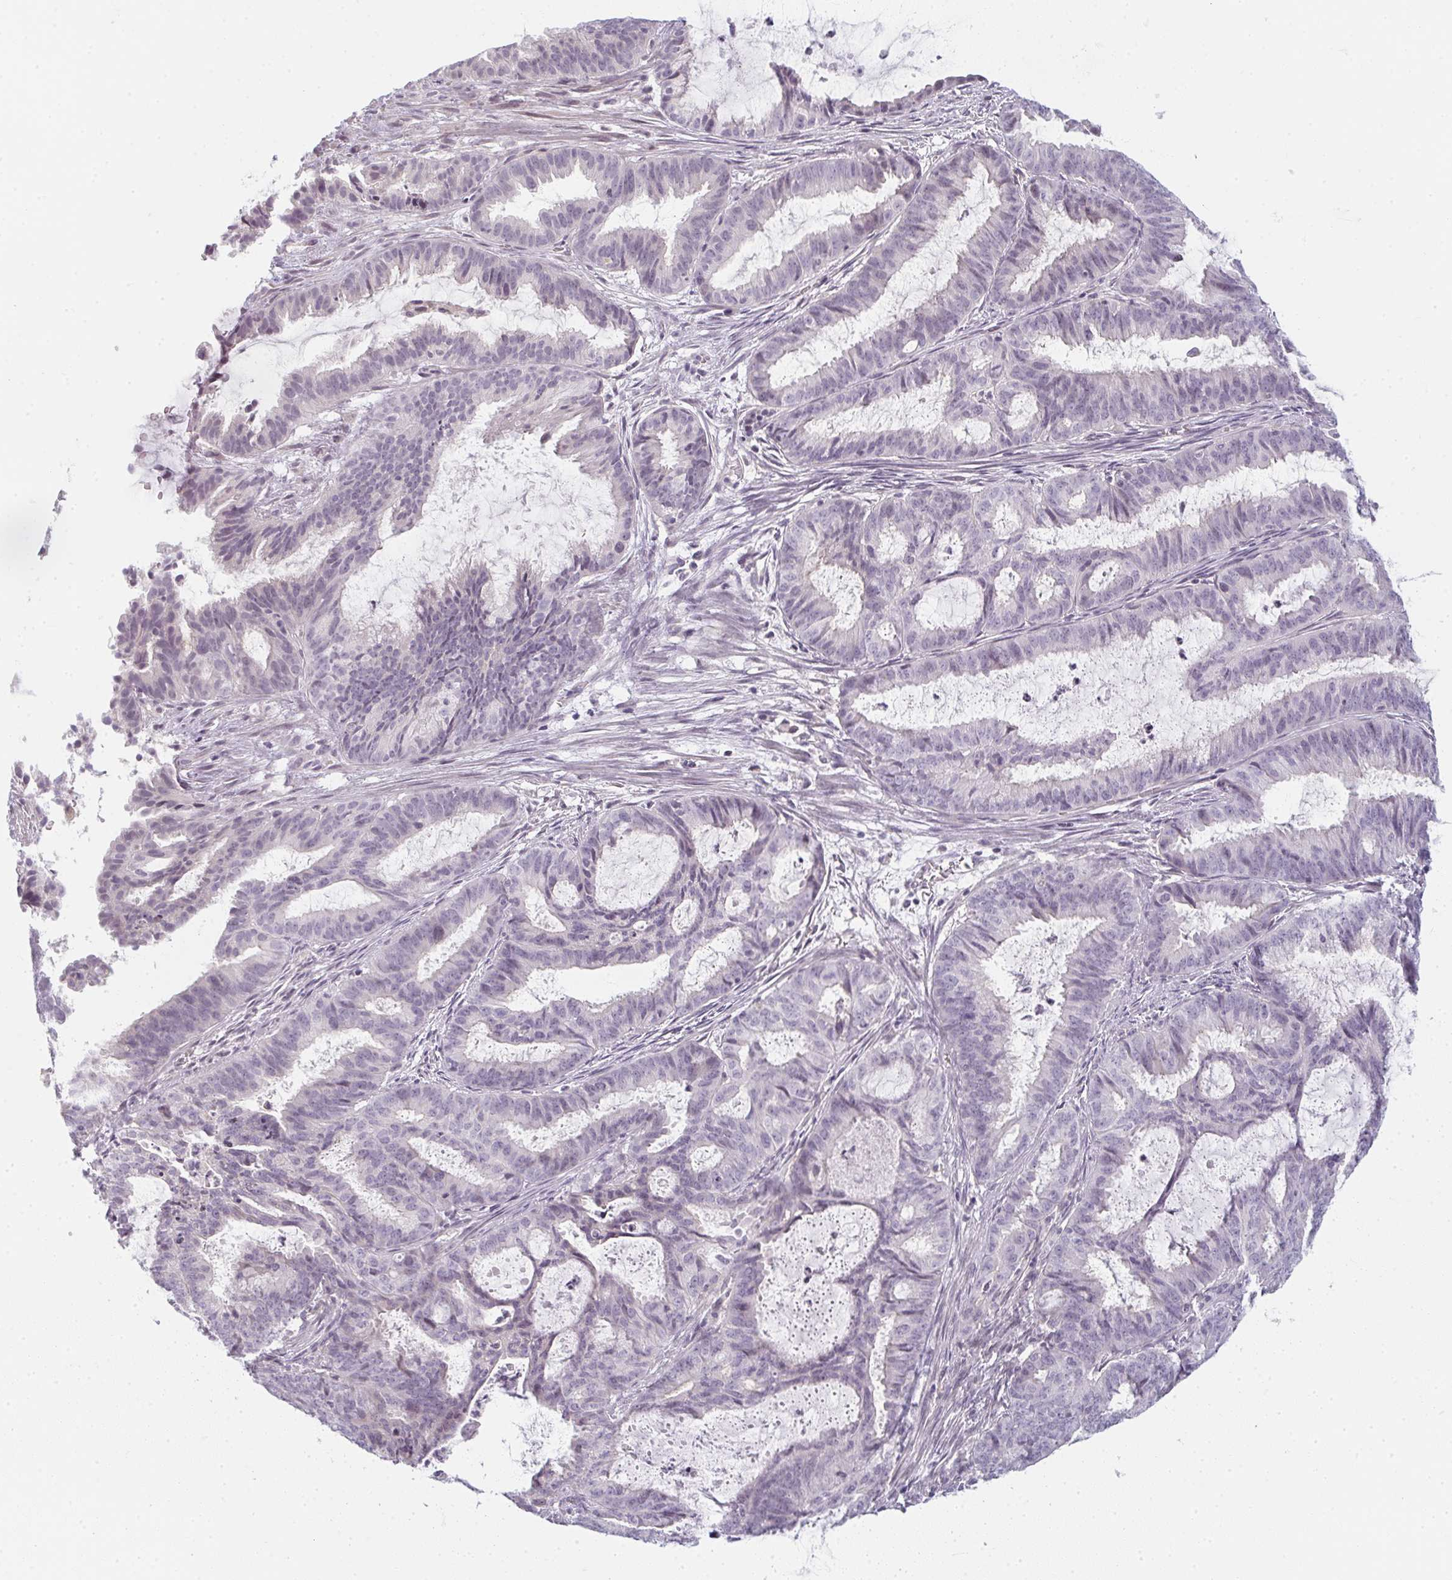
{"staining": {"intensity": "negative", "quantity": "none", "location": "none"}, "tissue": "endometrial cancer", "cell_type": "Tumor cells", "image_type": "cancer", "snomed": [{"axis": "morphology", "description": "Adenocarcinoma, NOS"}, {"axis": "topography", "description": "Endometrium"}], "caption": "The immunohistochemistry histopathology image has no significant staining in tumor cells of adenocarcinoma (endometrial) tissue. The staining is performed using DAB (3,3'-diaminobenzidine) brown chromogen with nuclei counter-stained in using hematoxylin.", "gene": "RBBP6", "patient": {"sex": "female", "age": 51}}